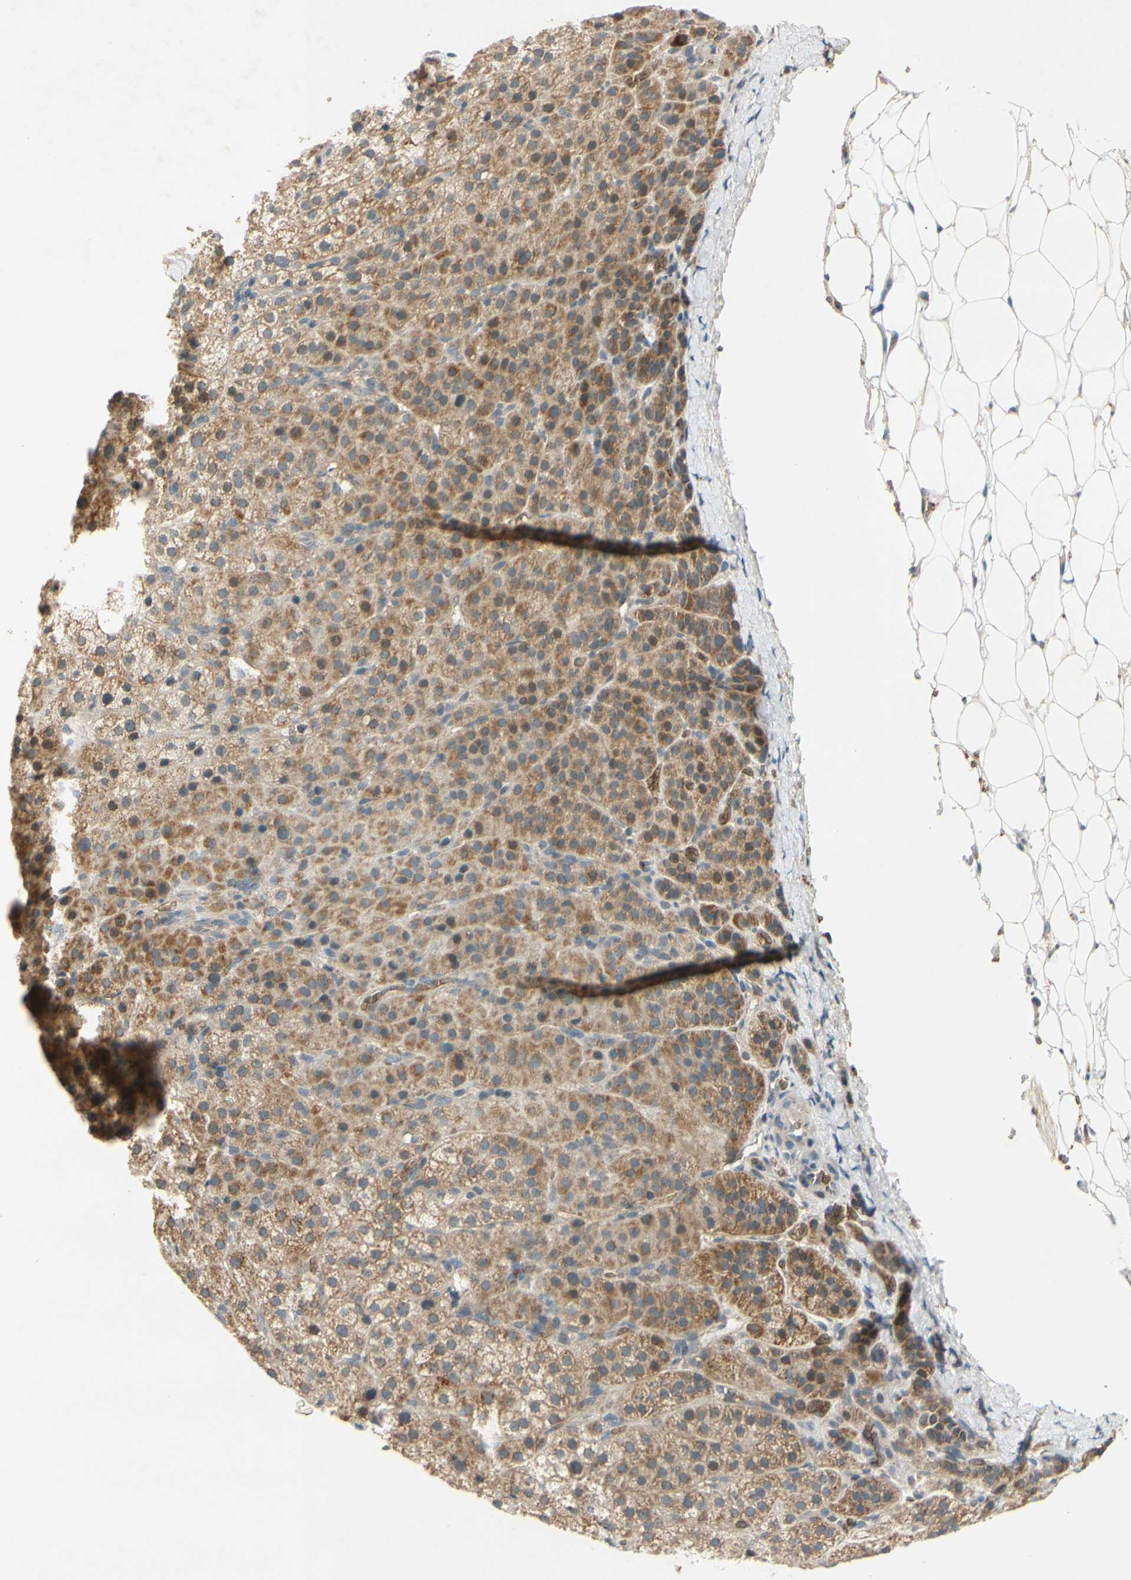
{"staining": {"intensity": "moderate", "quantity": "25%-75%", "location": "cytoplasmic/membranous"}, "tissue": "adrenal gland", "cell_type": "Glandular cells", "image_type": "normal", "snomed": [{"axis": "morphology", "description": "Normal tissue, NOS"}, {"axis": "topography", "description": "Adrenal gland"}], "caption": "Brown immunohistochemical staining in benign human adrenal gland shows moderate cytoplasmic/membranous positivity in about 25%-75% of glandular cells.", "gene": "GYPC", "patient": {"sex": "female", "age": 57}}